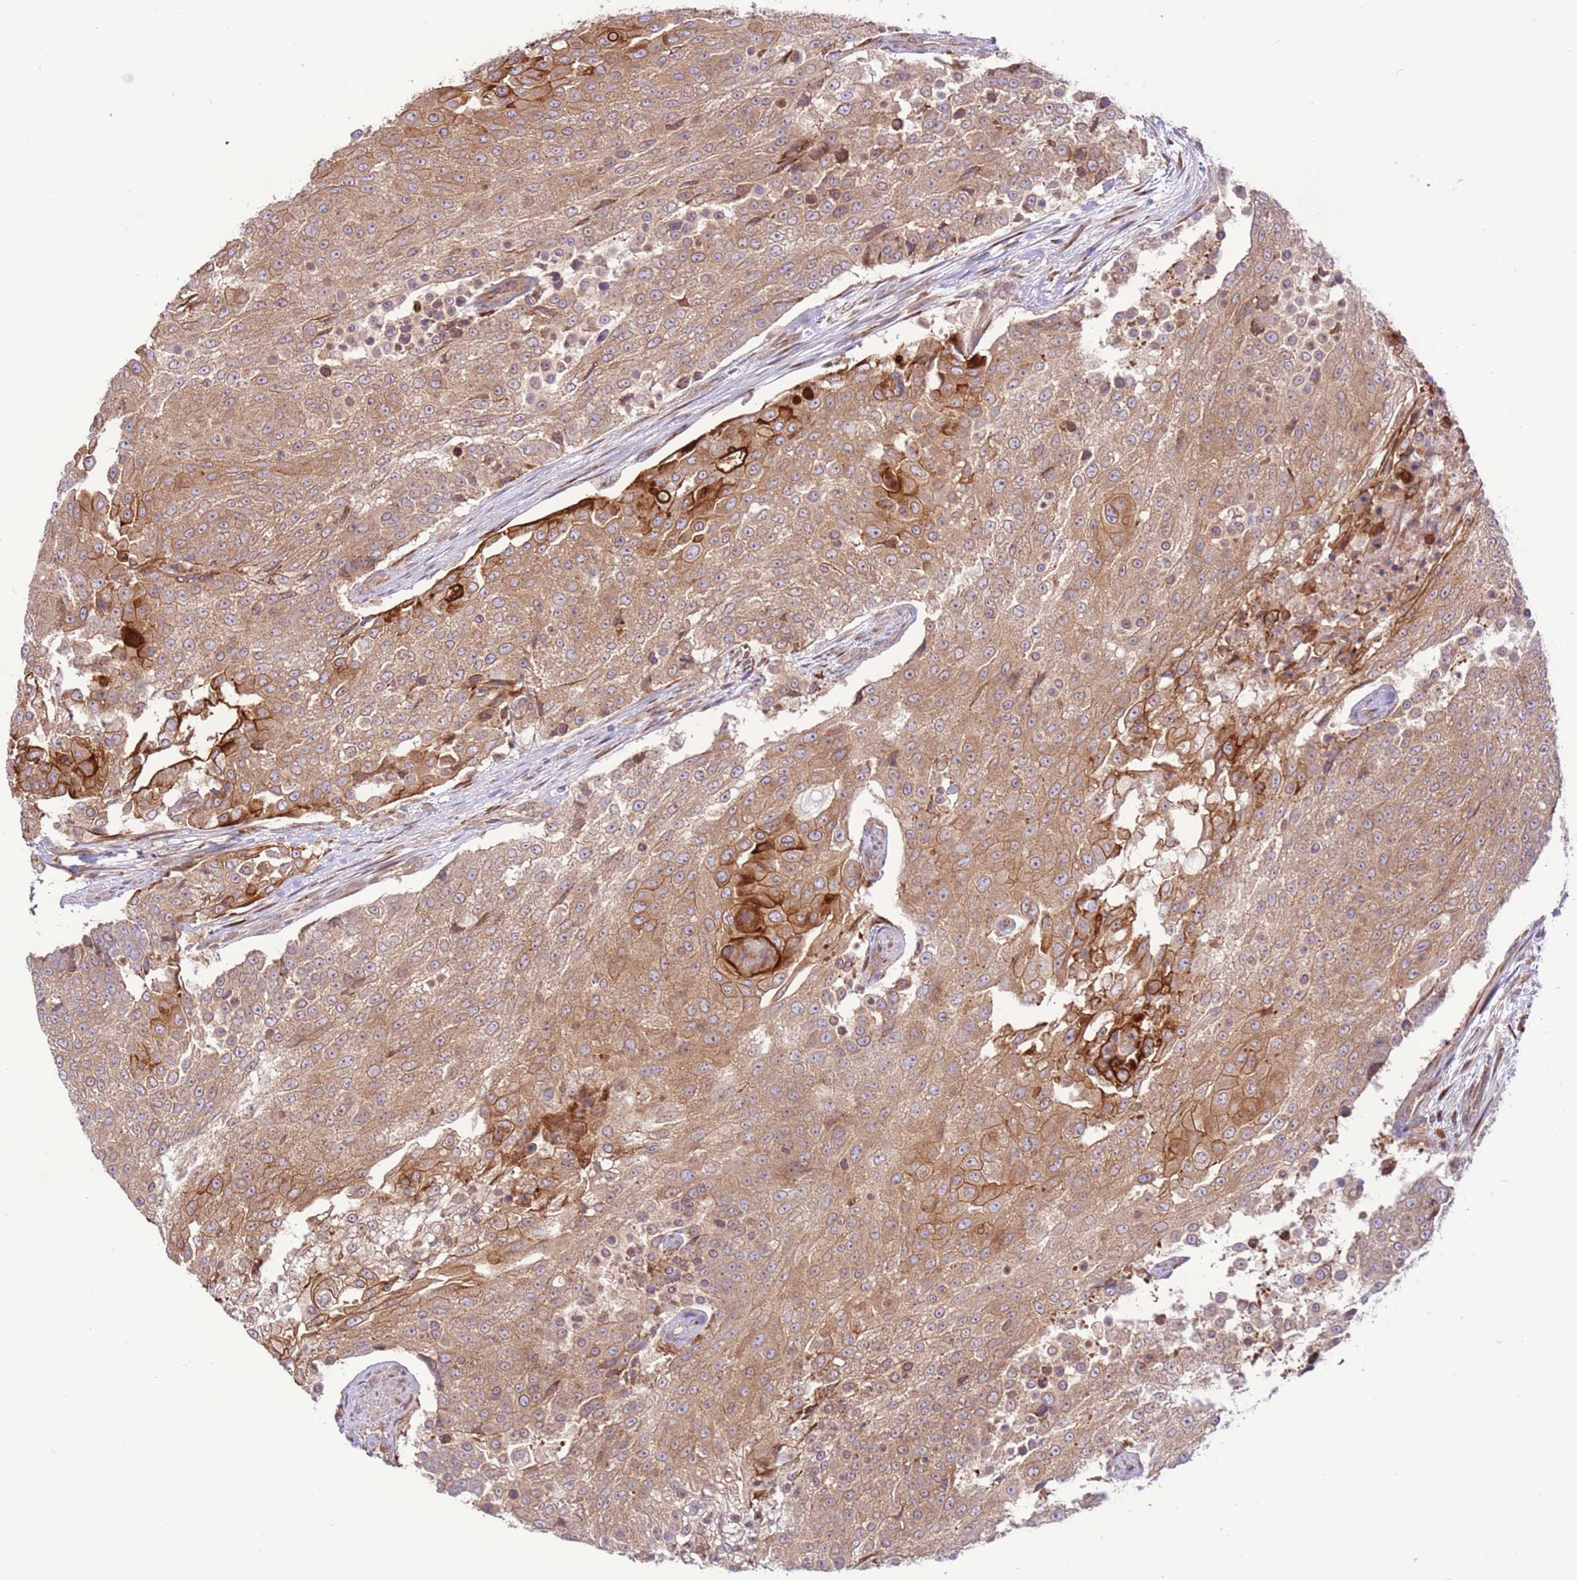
{"staining": {"intensity": "moderate", "quantity": ">75%", "location": "cytoplasmic/membranous"}, "tissue": "urothelial cancer", "cell_type": "Tumor cells", "image_type": "cancer", "snomed": [{"axis": "morphology", "description": "Urothelial carcinoma, High grade"}, {"axis": "topography", "description": "Urinary bladder"}], "caption": "This is an image of immunohistochemistry staining of urothelial carcinoma (high-grade), which shows moderate positivity in the cytoplasmic/membranous of tumor cells.", "gene": "DDX19B", "patient": {"sex": "female", "age": 63}}